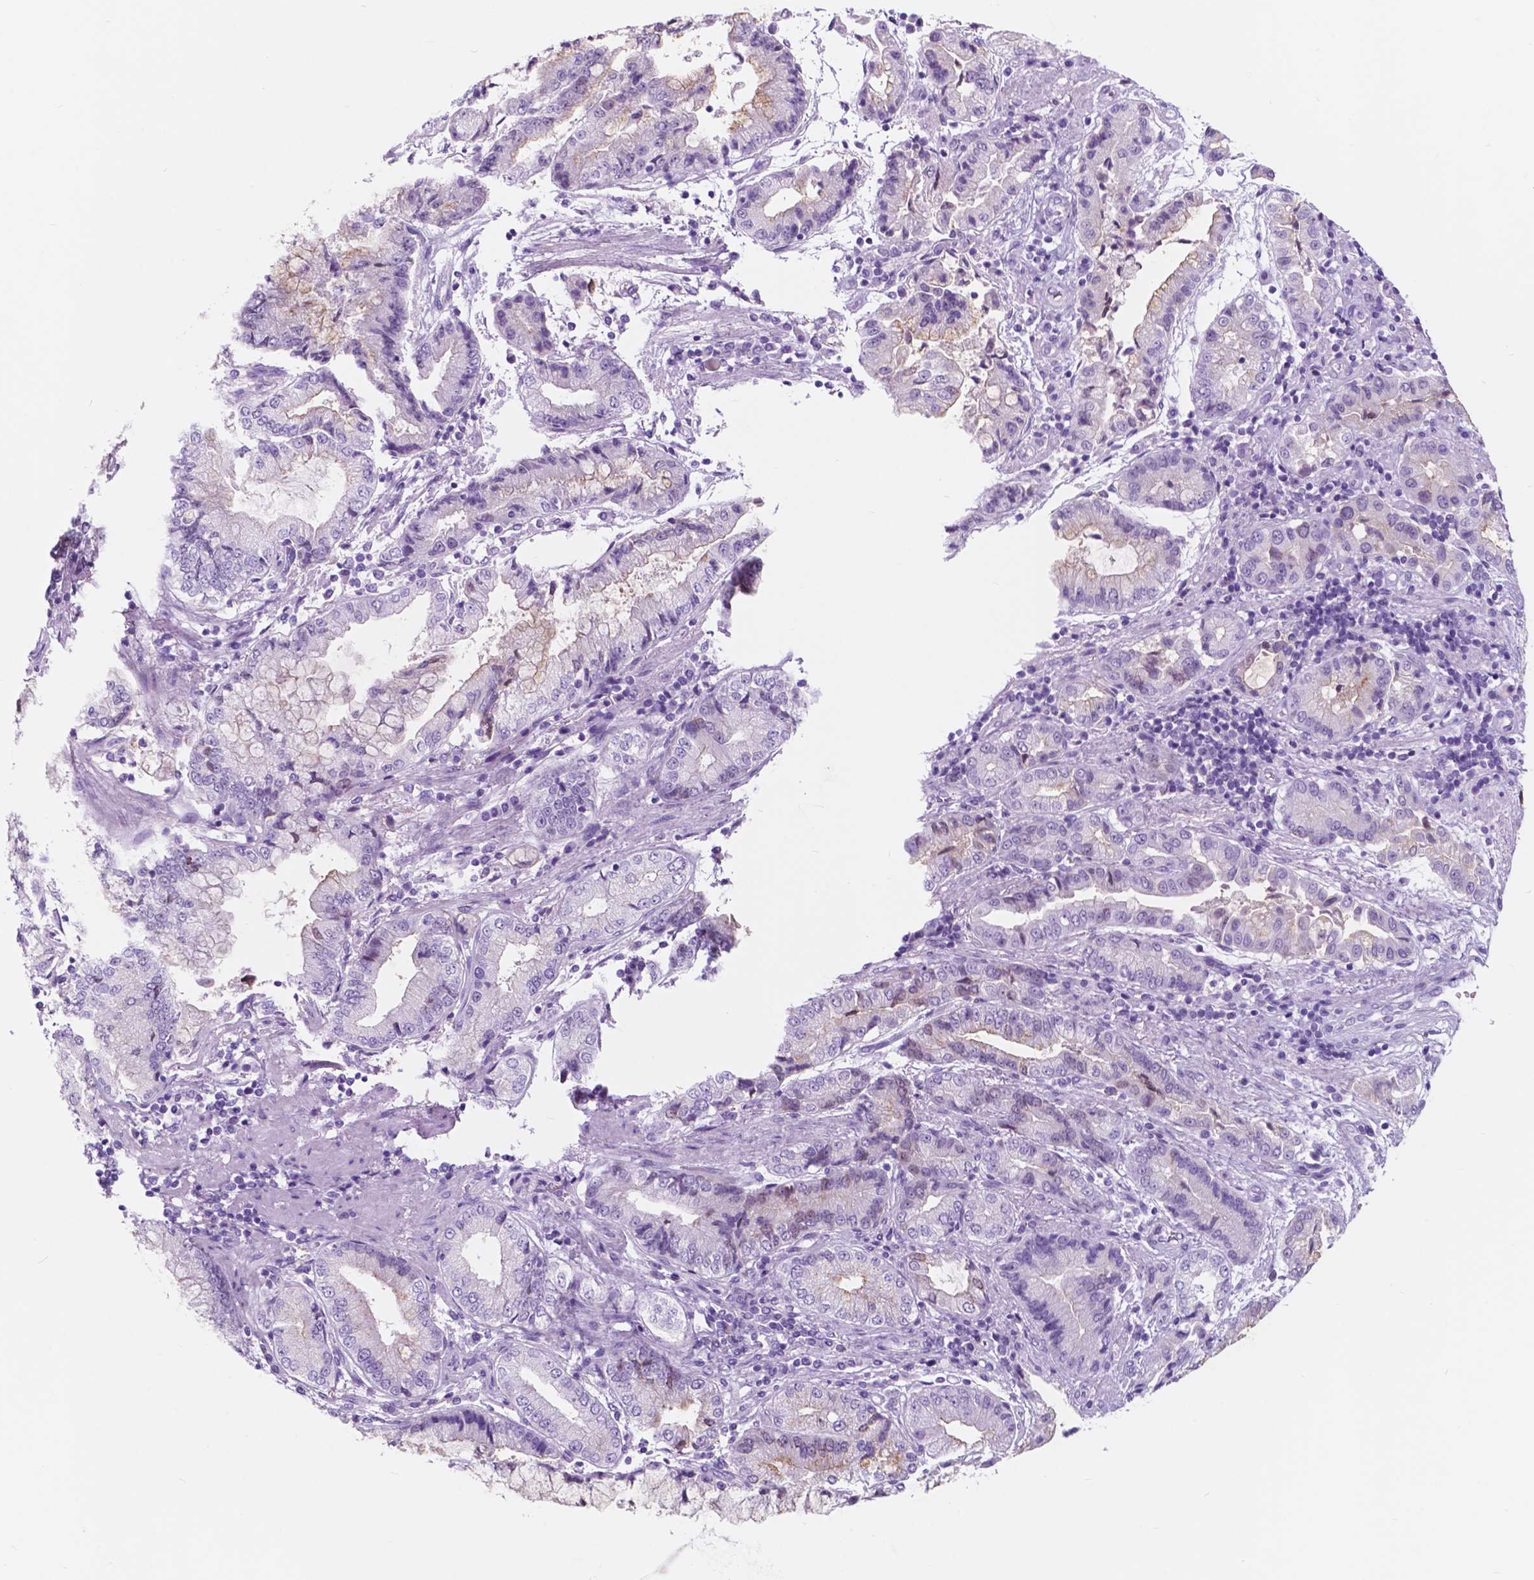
{"staining": {"intensity": "negative", "quantity": "none", "location": "none"}, "tissue": "stomach cancer", "cell_type": "Tumor cells", "image_type": "cancer", "snomed": [{"axis": "morphology", "description": "Adenocarcinoma, NOS"}, {"axis": "topography", "description": "Stomach, upper"}], "caption": "DAB (3,3'-diaminobenzidine) immunohistochemical staining of human stomach cancer (adenocarcinoma) shows no significant positivity in tumor cells. The staining was performed using DAB (3,3'-diaminobenzidine) to visualize the protein expression in brown, while the nuclei were stained in blue with hematoxylin (Magnification: 20x).", "gene": "CUZD1", "patient": {"sex": "female", "age": 74}}